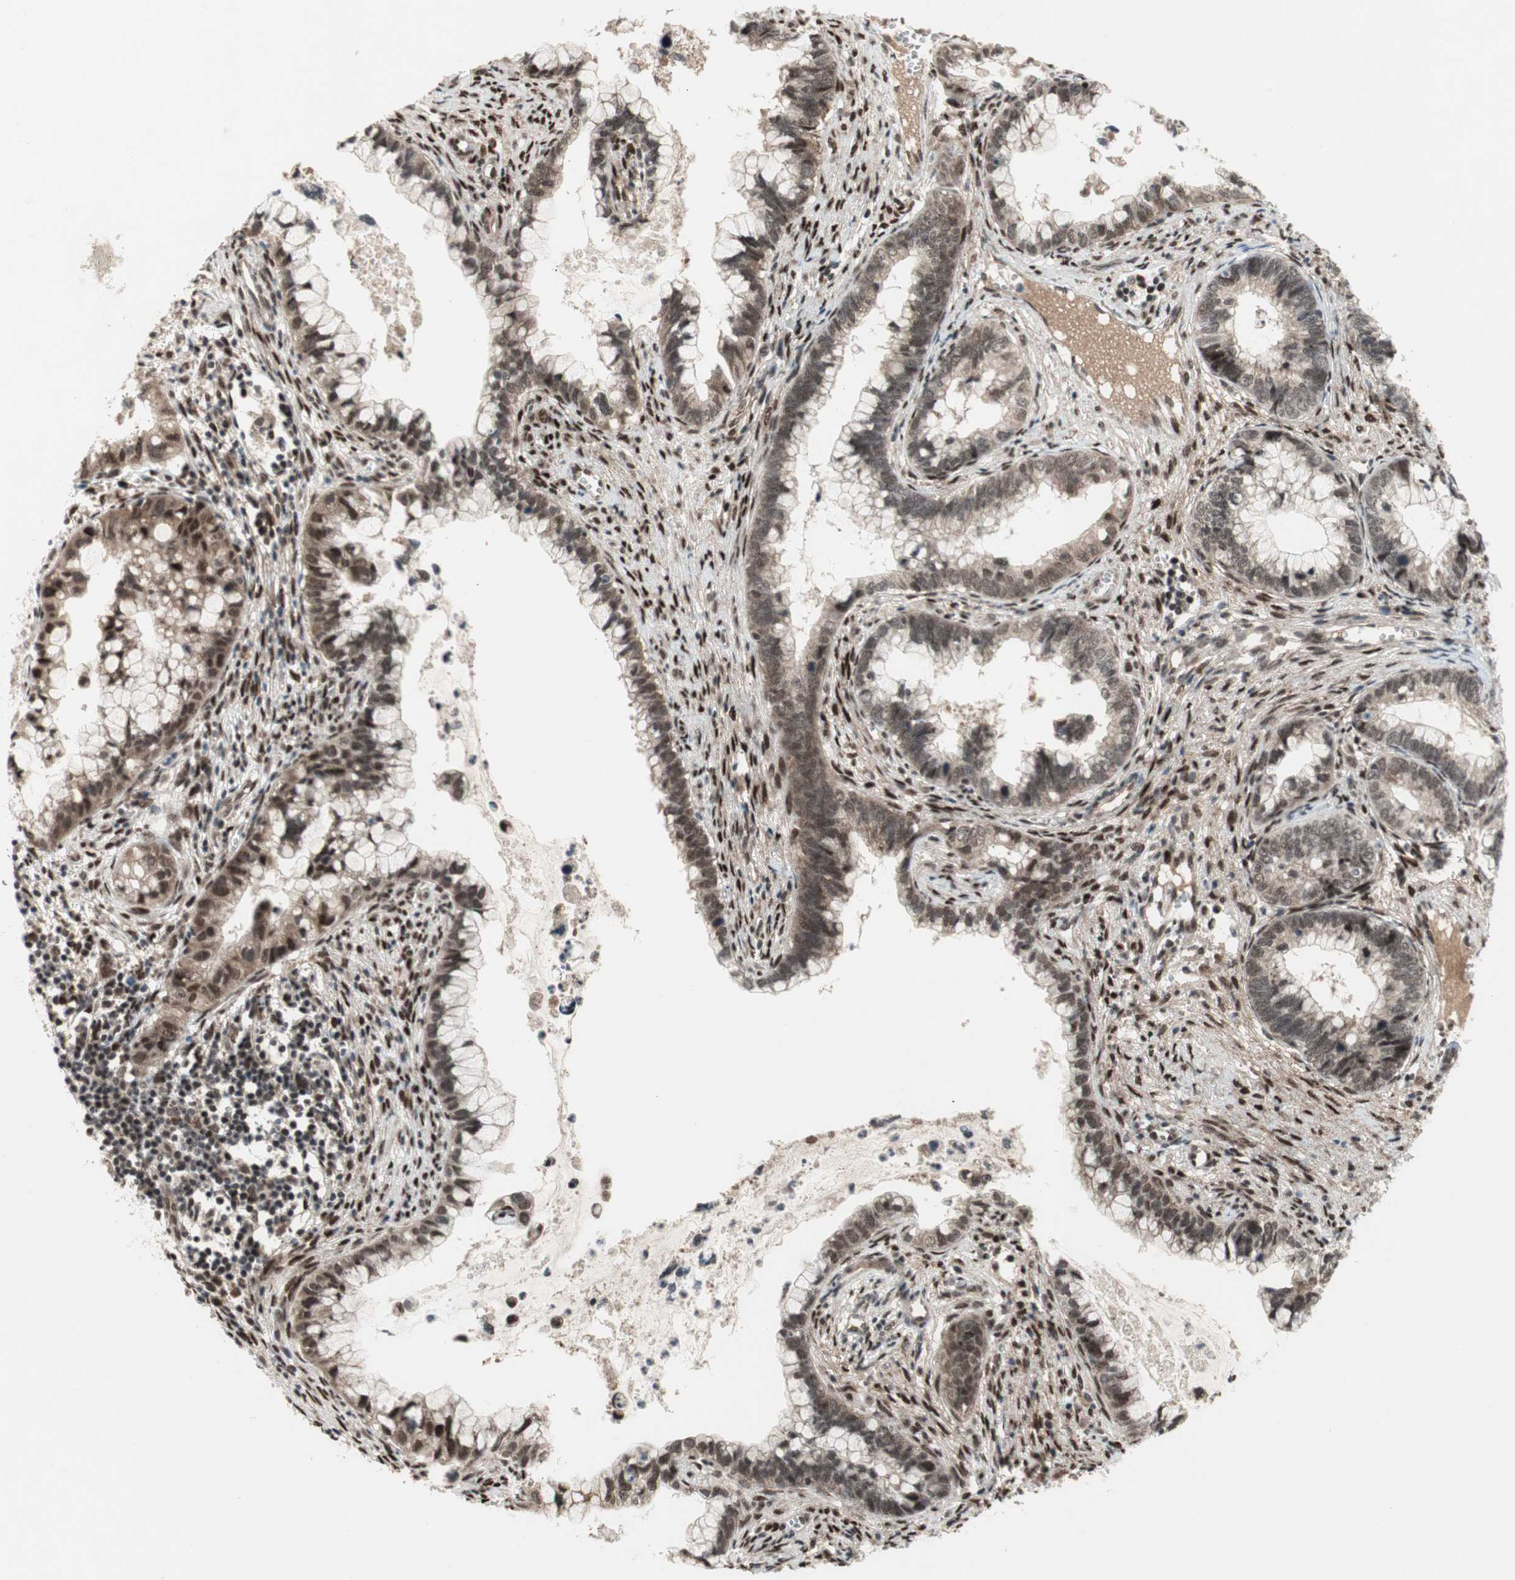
{"staining": {"intensity": "moderate", "quantity": ">75%", "location": "nuclear"}, "tissue": "cervical cancer", "cell_type": "Tumor cells", "image_type": "cancer", "snomed": [{"axis": "morphology", "description": "Adenocarcinoma, NOS"}, {"axis": "topography", "description": "Cervix"}], "caption": "Moderate nuclear staining for a protein is seen in about >75% of tumor cells of cervical cancer (adenocarcinoma) using immunohistochemistry.", "gene": "TCF12", "patient": {"sex": "female", "age": 44}}